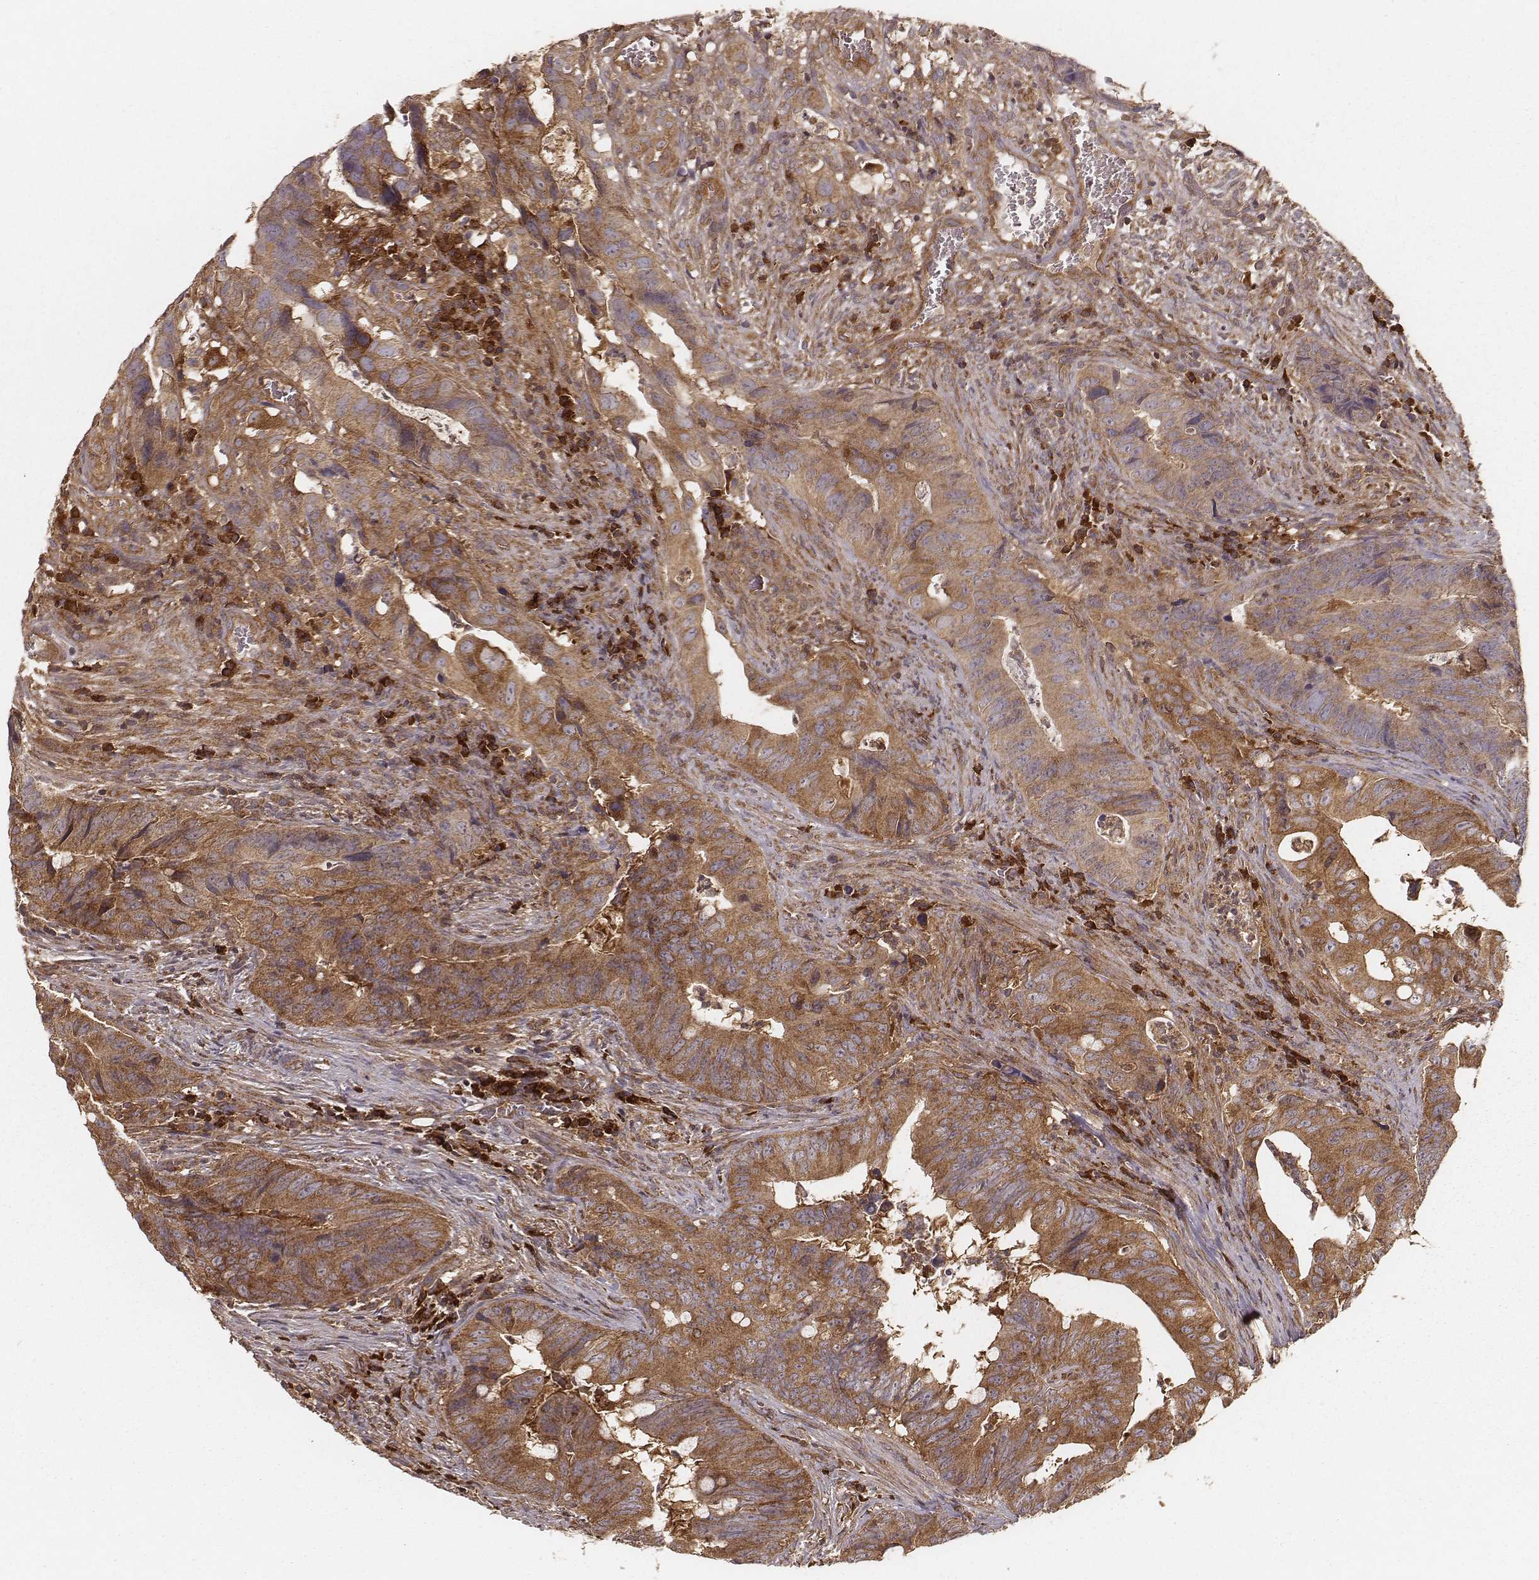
{"staining": {"intensity": "moderate", "quantity": ">75%", "location": "cytoplasmic/membranous"}, "tissue": "colorectal cancer", "cell_type": "Tumor cells", "image_type": "cancer", "snomed": [{"axis": "morphology", "description": "Adenocarcinoma, NOS"}, {"axis": "topography", "description": "Colon"}], "caption": "Immunohistochemical staining of human colorectal cancer (adenocarcinoma) displays moderate cytoplasmic/membranous protein expression in about >75% of tumor cells.", "gene": "CARS1", "patient": {"sex": "female", "age": 82}}